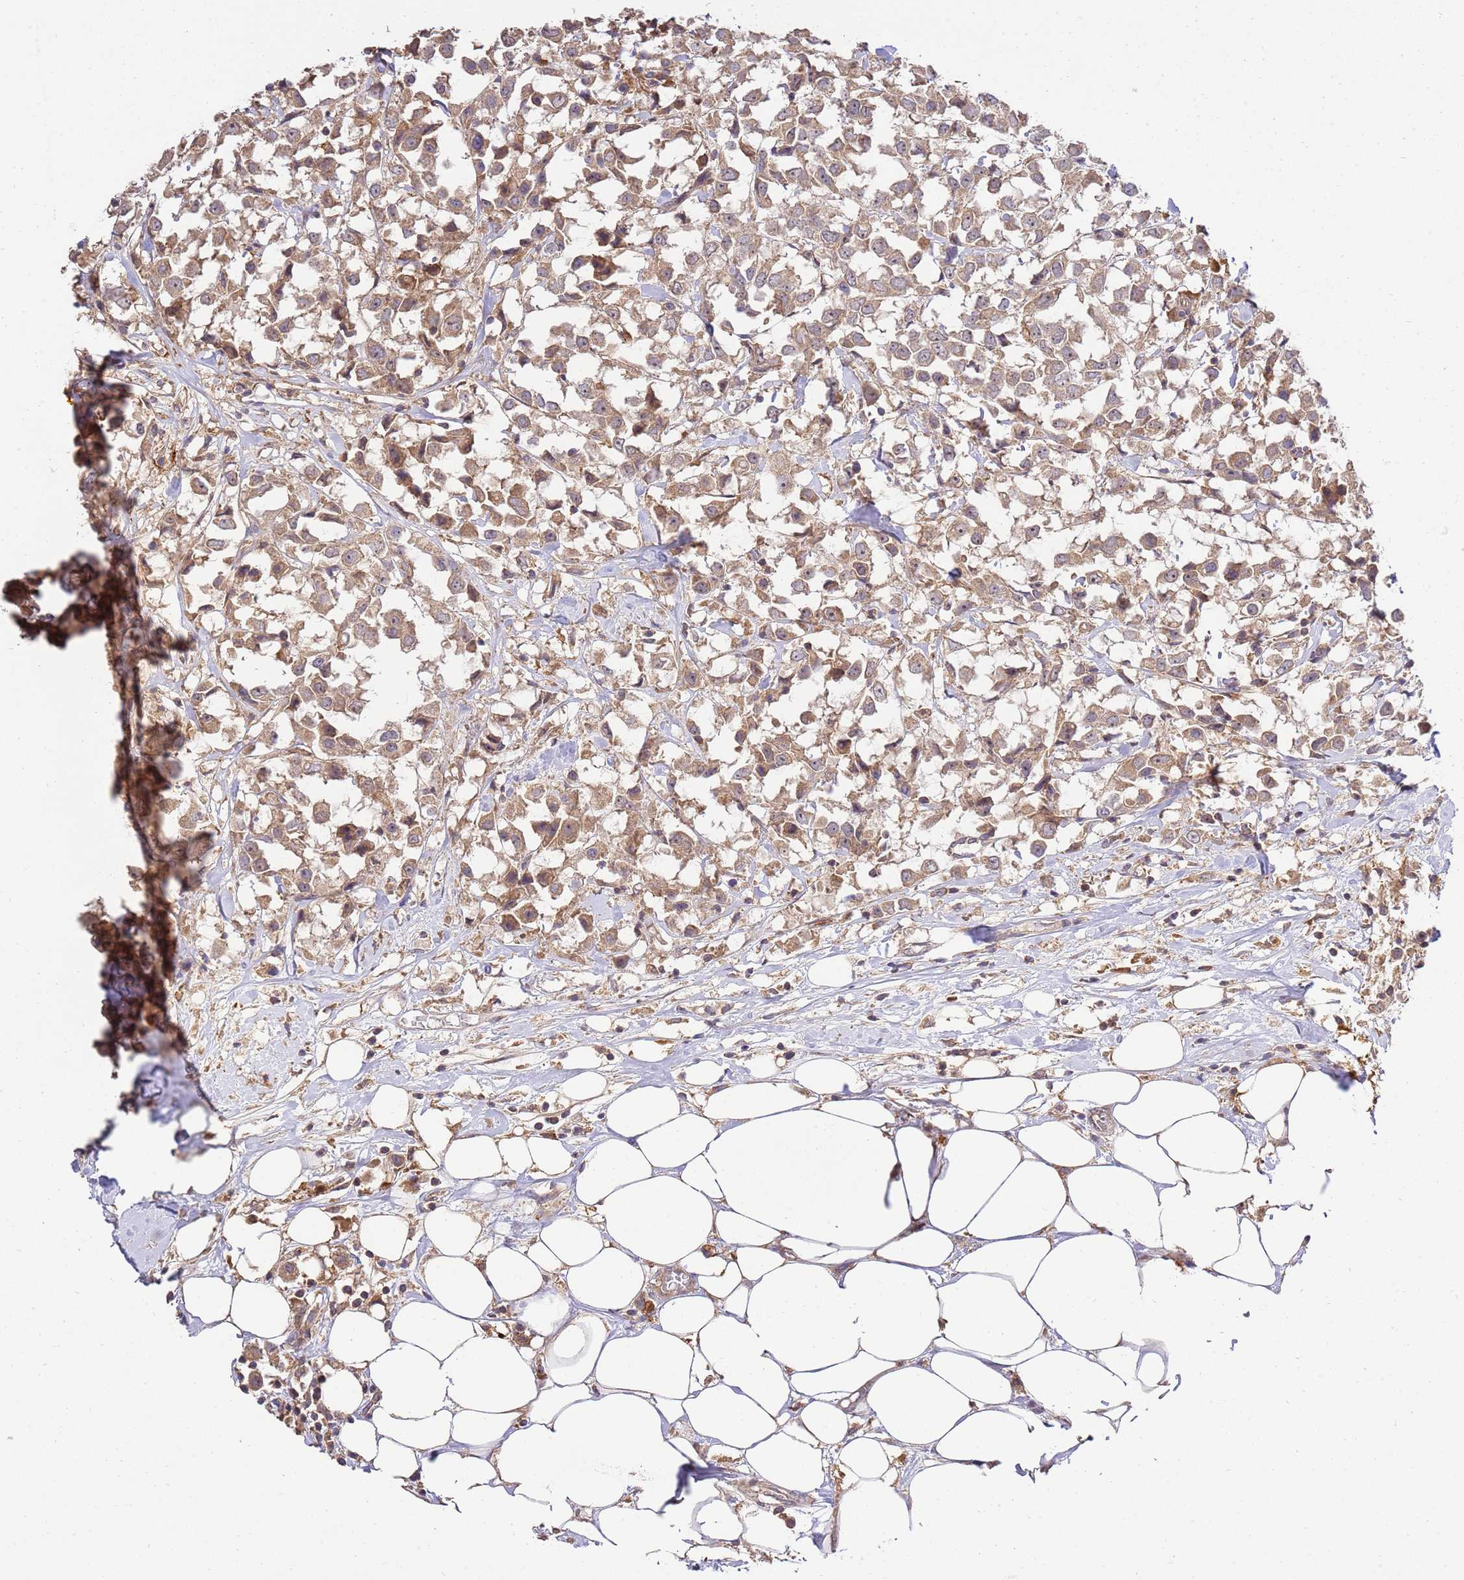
{"staining": {"intensity": "moderate", "quantity": ">75%", "location": "cytoplasmic/membranous,nuclear"}, "tissue": "breast cancer", "cell_type": "Tumor cells", "image_type": "cancer", "snomed": [{"axis": "morphology", "description": "Duct carcinoma"}, {"axis": "topography", "description": "Breast"}], "caption": "Moderate cytoplasmic/membranous and nuclear expression for a protein is identified in approximately >75% of tumor cells of breast cancer (intraductal carcinoma) using IHC.", "gene": "GAREM1", "patient": {"sex": "female", "age": 61}}